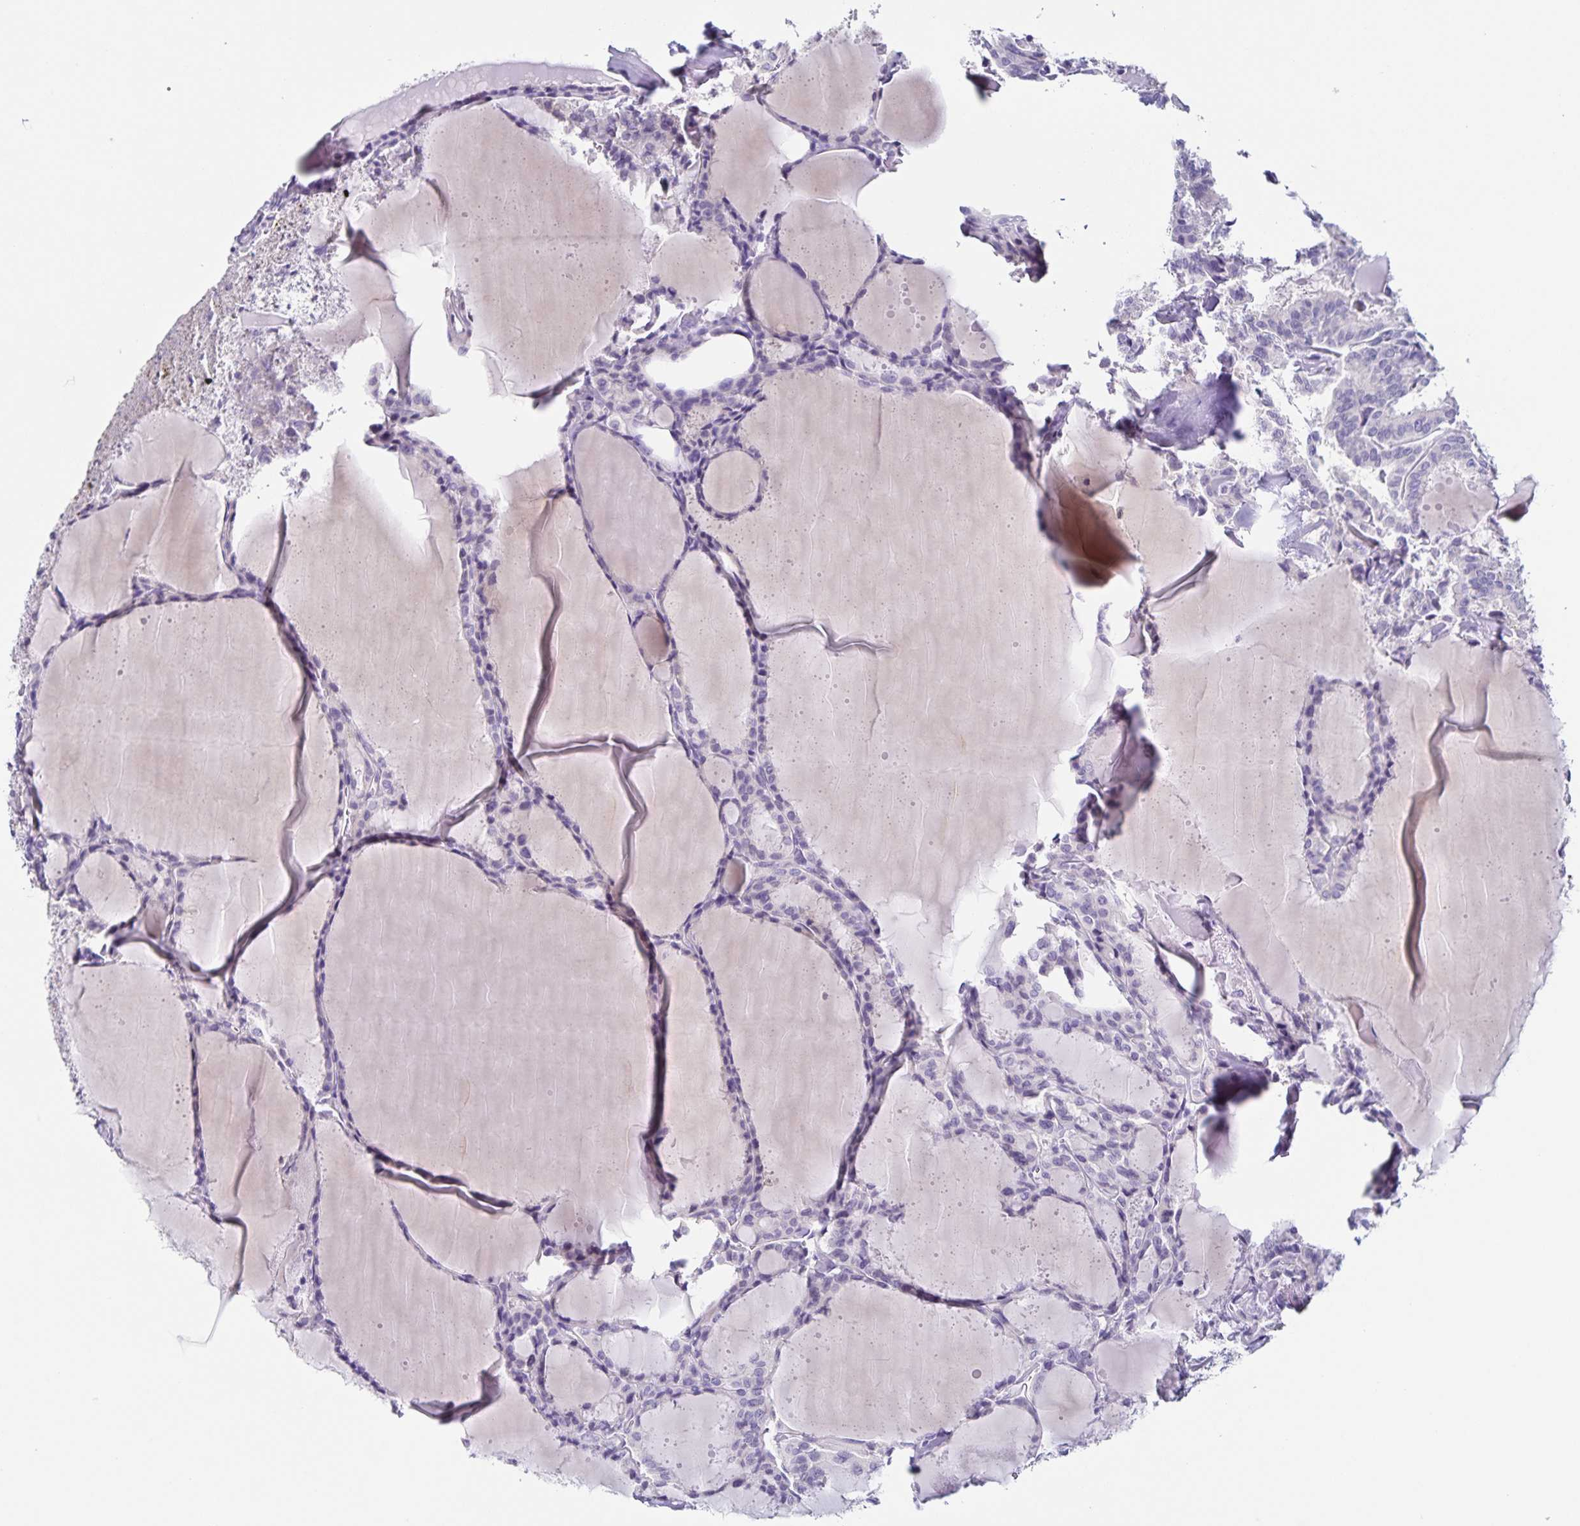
{"staining": {"intensity": "negative", "quantity": "none", "location": "none"}, "tissue": "thyroid cancer", "cell_type": "Tumor cells", "image_type": "cancer", "snomed": [{"axis": "morphology", "description": "Papillary adenocarcinoma, NOS"}, {"axis": "topography", "description": "Thyroid gland"}], "caption": "Immunohistochemical staining of human thyroid cancer (papillary adenocarcinoma) demonstrates no significant staining in tumor cells. (Stains: DAB IHC with hematoxylin counter stain, Microscopy: brightfield microscopy at high magnification).", "gene": "SLC12A3", "patient": {"sex": "male", "age": 87}}